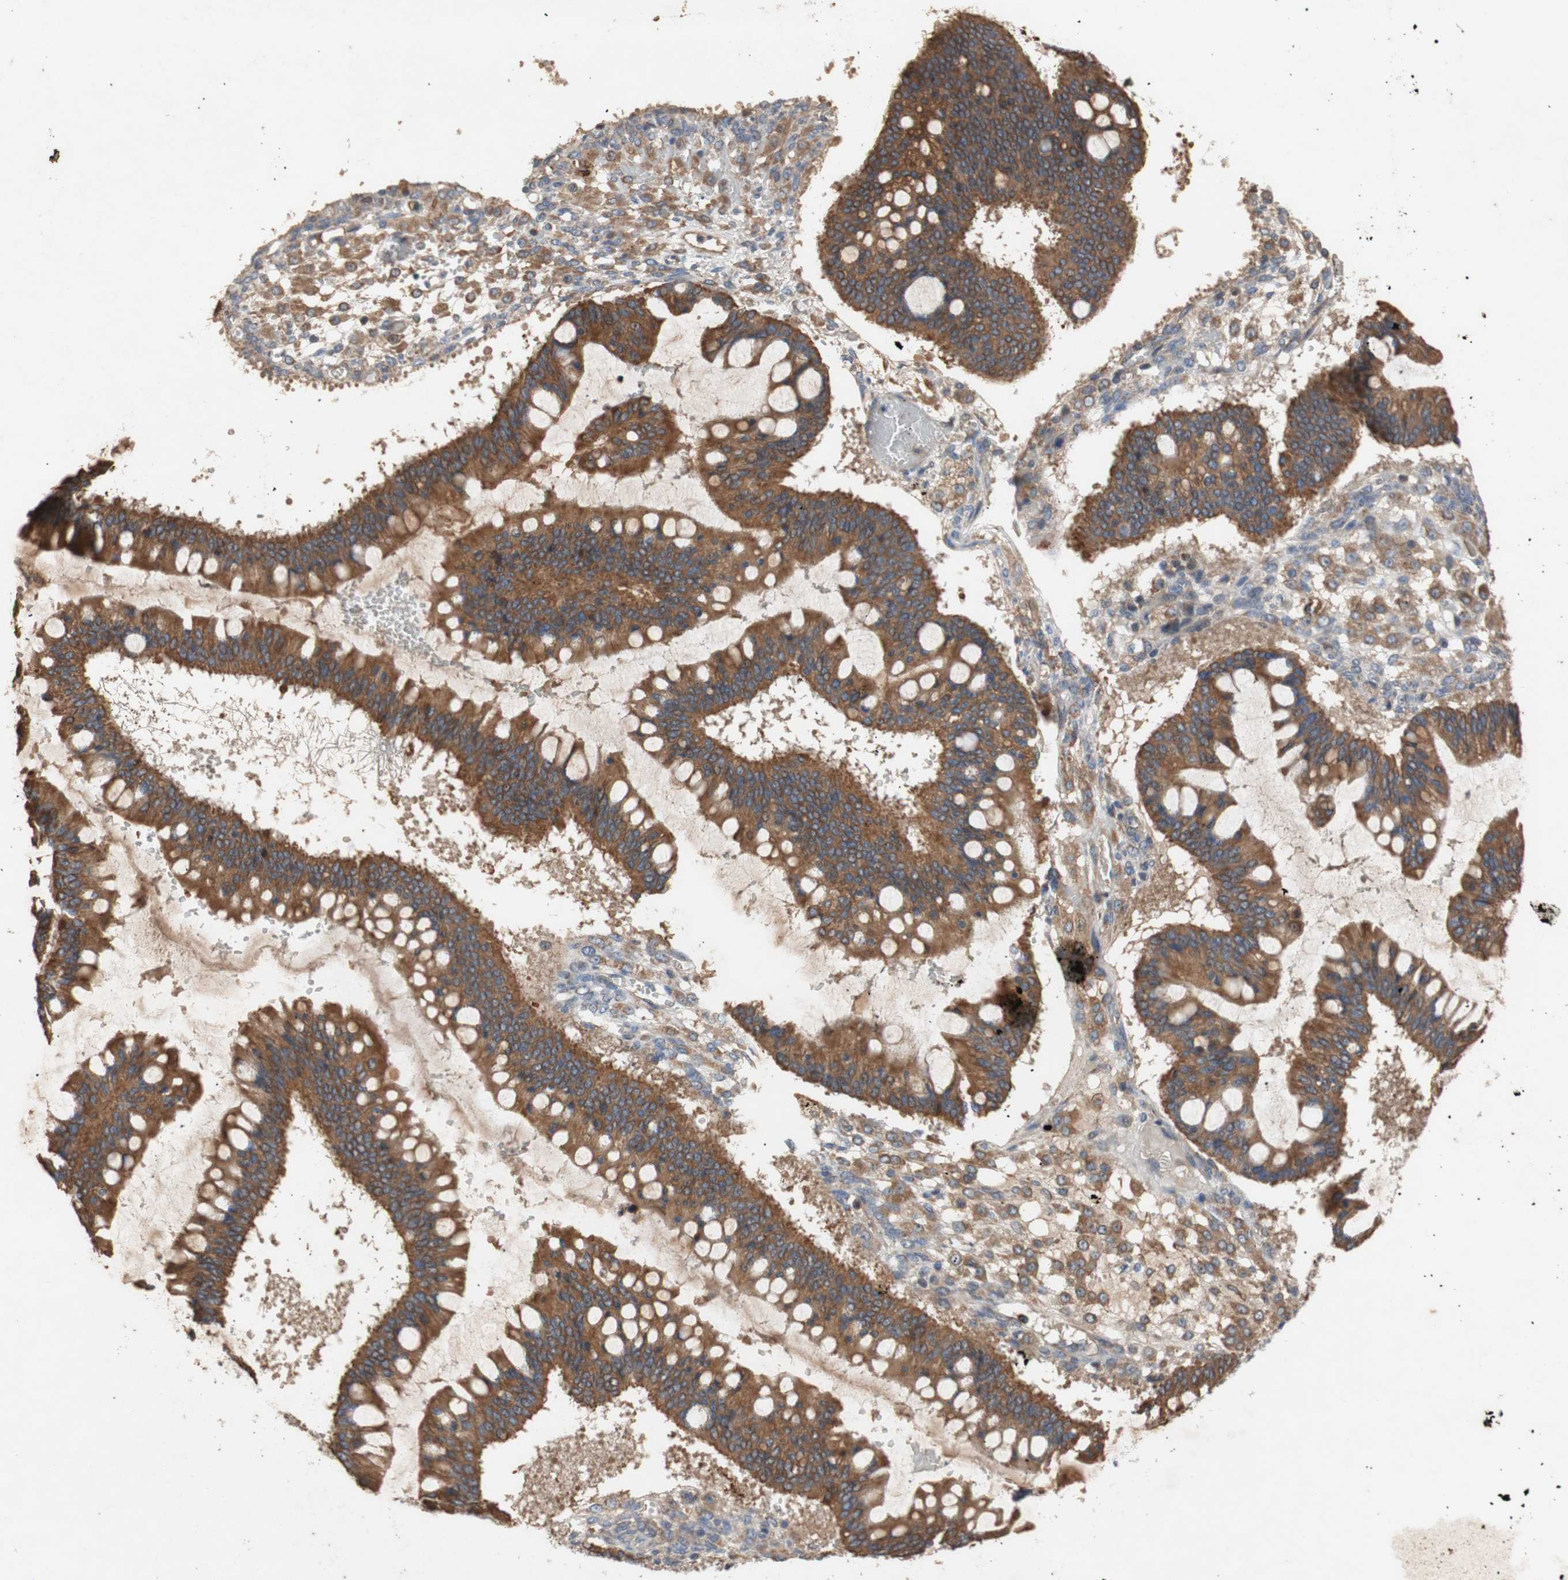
{"staining": {"intensity": "moderate", "quantity": ">75%", "location": "cytoplasmic/membranous"}, "tissue": "ovarian cancer", "cell_type": "Tumor cells", "image_type": "cancer", "snomed": [{"axis": "morphology", "description": "Cystadenocarcinoma, mucinous, NOS"}, {"axis": "topography", "description": "Ovary"}], "caption": "Tumor cells demonstrate medium levels of moderate cytoplasmic/membranous positivity in approximately >75% of cells in ovarian cancer.", "gene": "PKN1", "patient": {"sex": "female", "age": 73}}